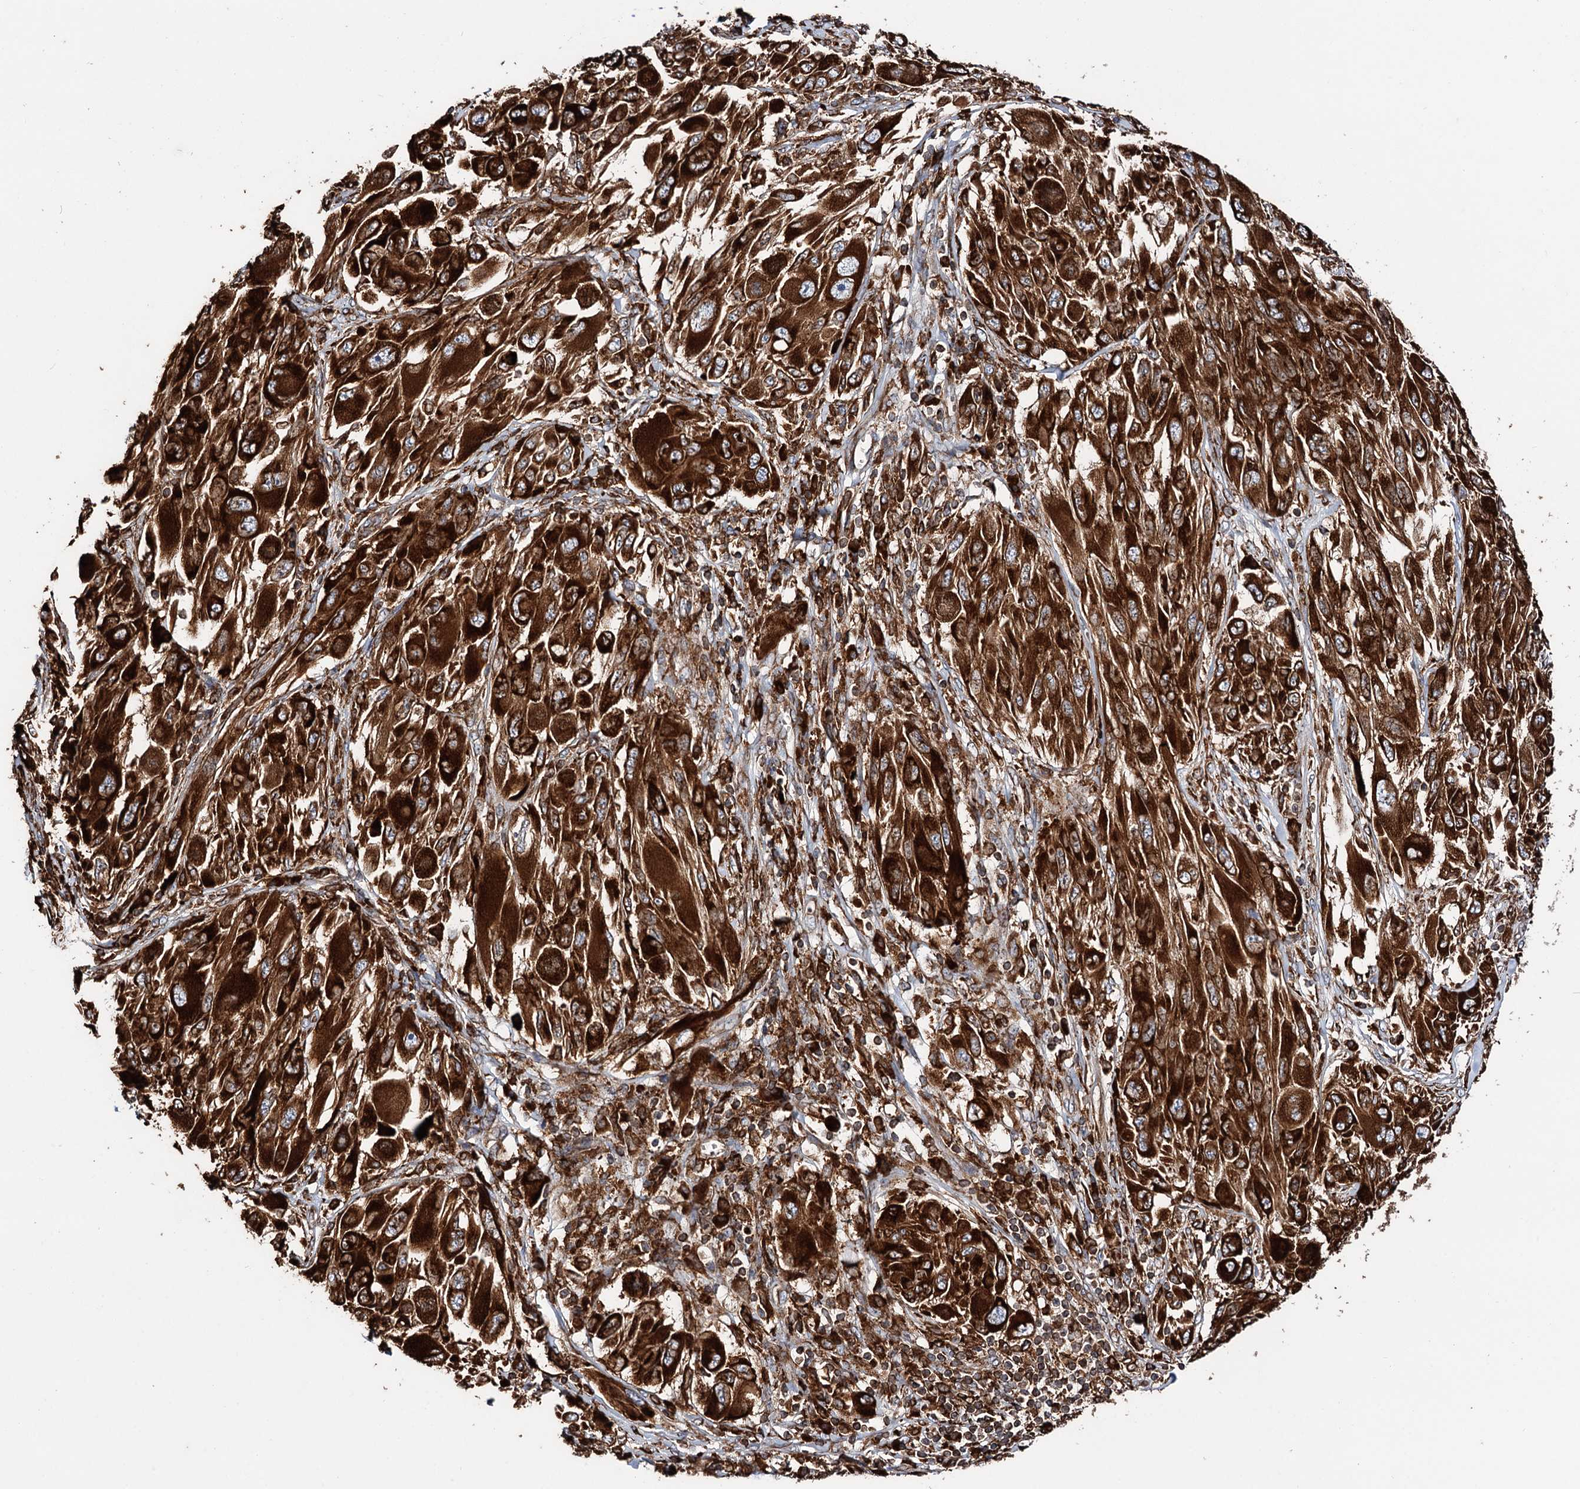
{"staining": {"intensity": "strong", "quantity": ">75%", "location": "cytoplasmic/membranous"}, "tissue": "melanoma", "cell_type": "Tumor cells", "image_type": "cancer", "snomed": [{"axis": "morphology", "description": "Malignant melanoma, NOS"}, {"axis": "topography", "description": "Skin"}], "caption": "Immunohistochemical staining of melanoma displays high levels of strong cytoplasmic/membranous protein staining in about >75% of tumor cells.", "gene": "ERP29", "patient": {"sex": "female", "age": 91}}